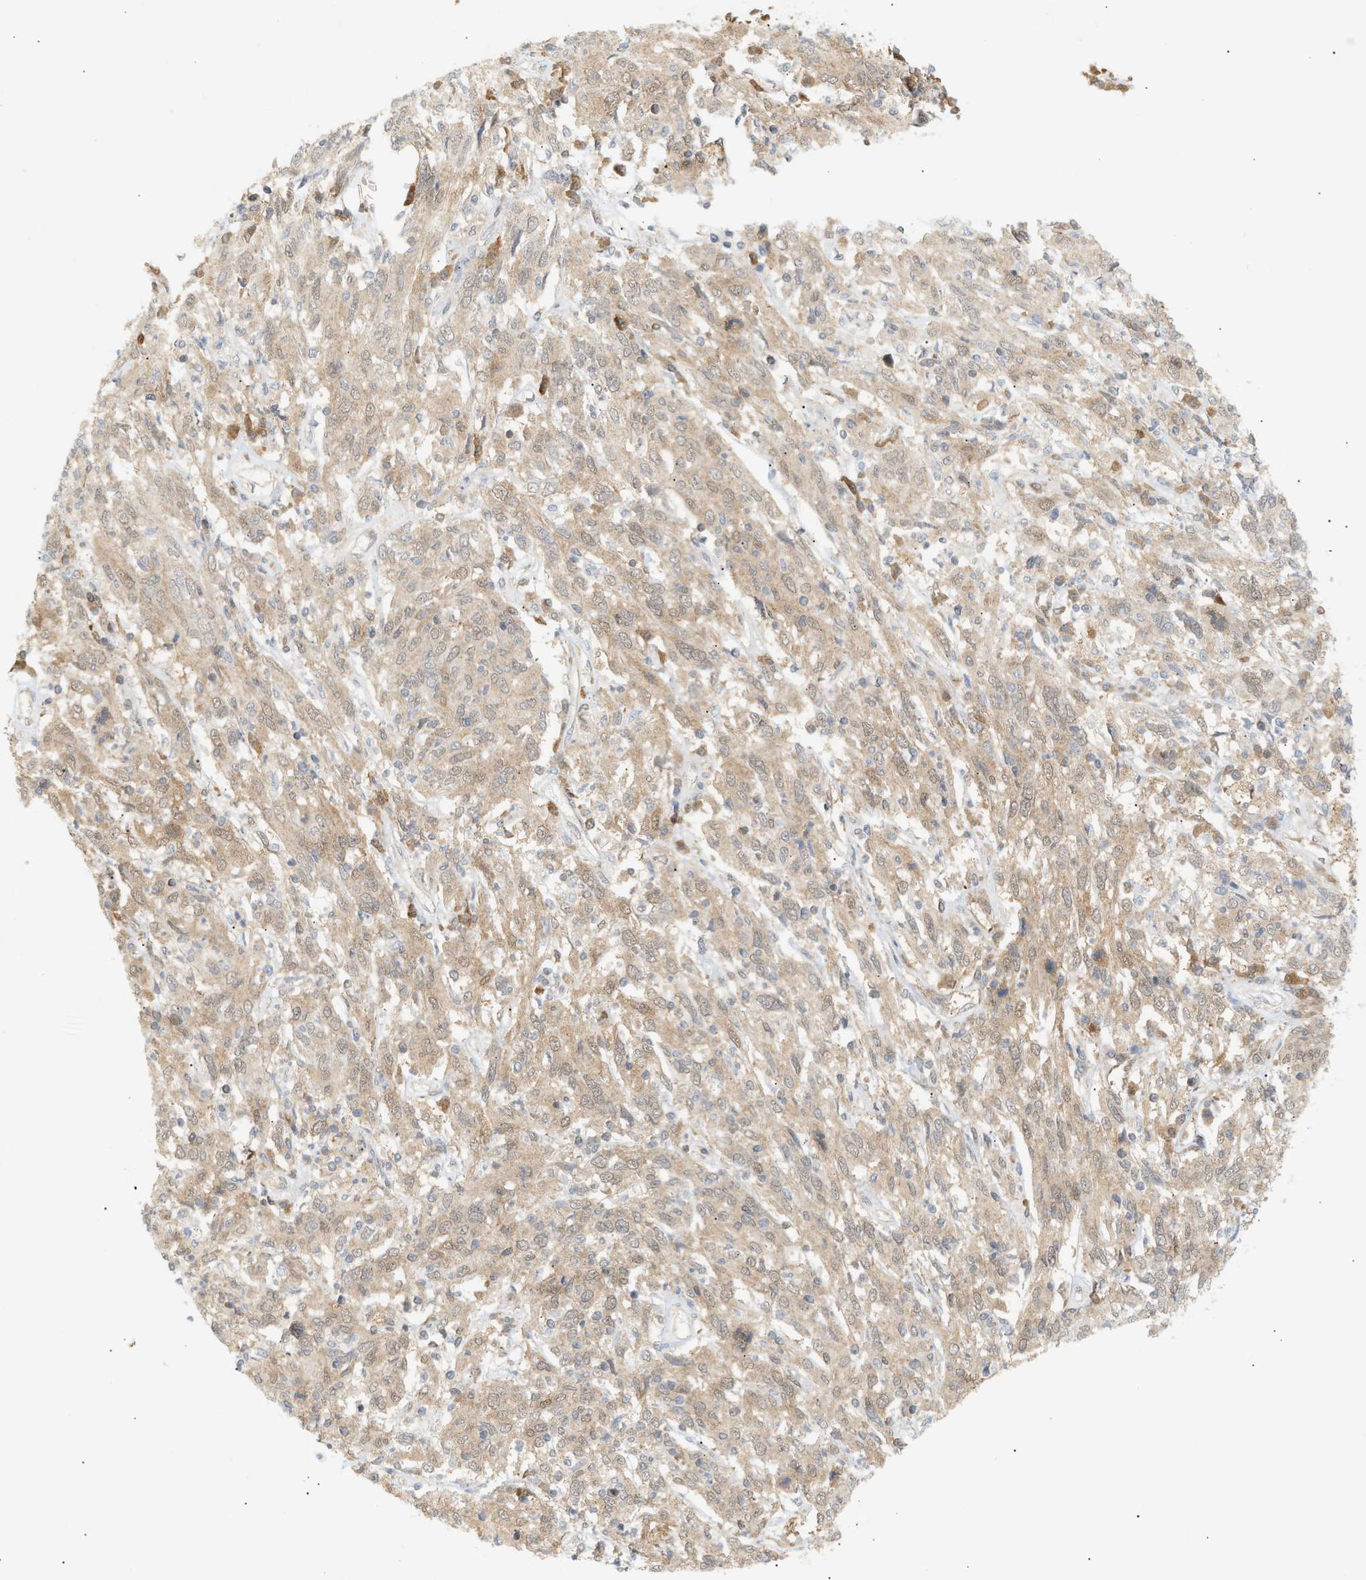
{"staining": {"intensity": "weak", "quantity": "25%-75%", "location": "cytoplasmic/membranous"}, "tissue": "cervical cancer", "cell_type": "Tumor cells", "image_type": "cancer", "snomed": [{"axis": "morphology", "description": "Squamous cell carcinoma, NOS"}, {"axis": "topography", "description": "Cervix"}], "caption": "Immunohistochemistry (IHC) image of neoplastic tissue: squamous cell carcinoma (cervical) stained using immunohistochemistry (IHC) demonstrates low levels of weak protein expression localized specifically in the cytoplasmic/membranous of tumor cells, appearing as a cytoplasmic/membranous brown color.", "gene": "SHC1", "patient": {"sex": "female", "age": 46}}